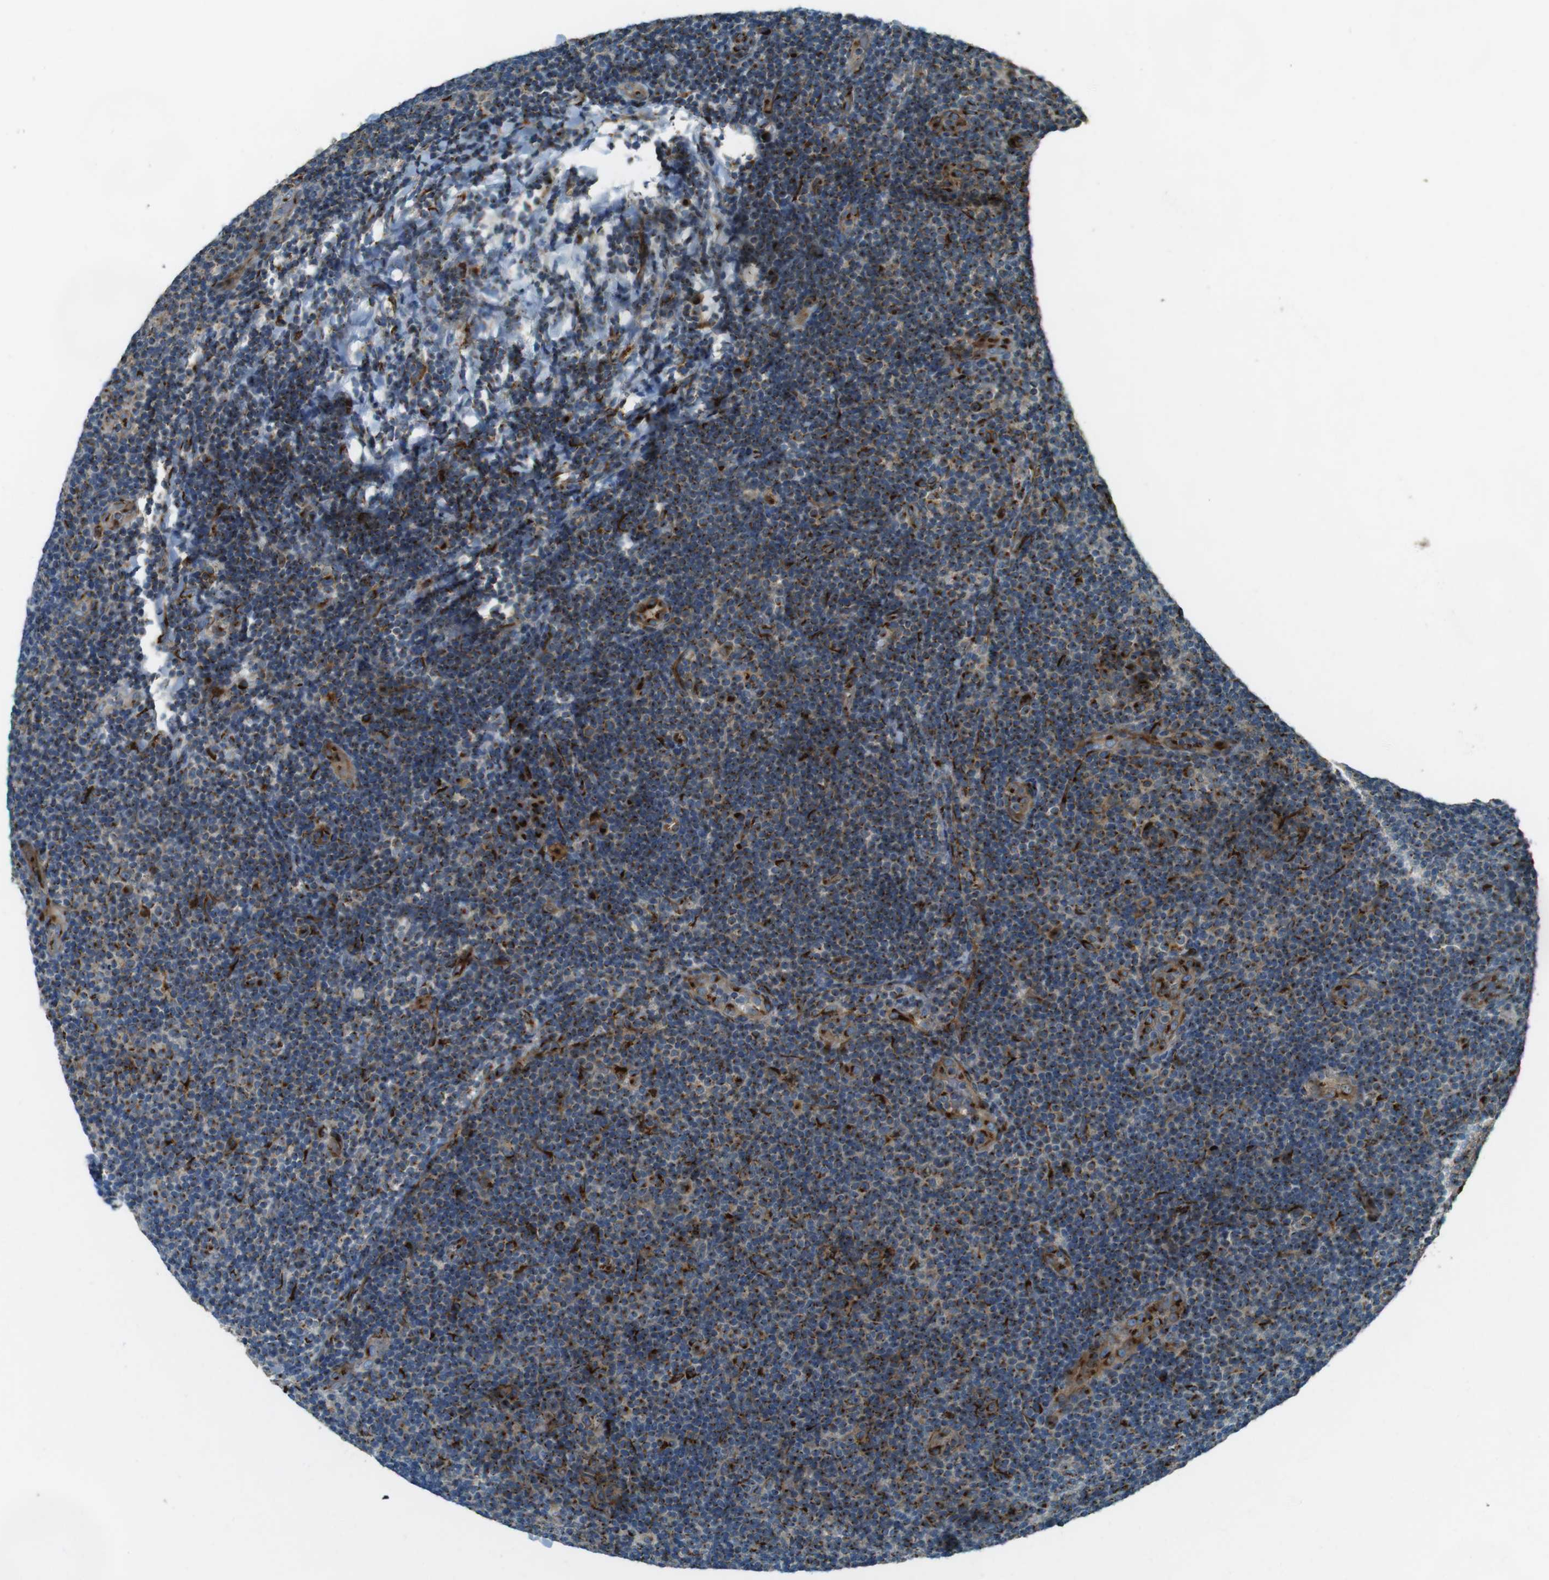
{"staining": {"intensity": "moderate", "quantity": ">75%", "location": "cytoplasmic/membranous"}, "tissue": "lymphoma", "cell_type": "Tumor cells", "image_type": "cancer", "snomed": [{"axis": "morphology", "description": "Malignant lymphoma, non-Hodgkin's type, Low grade"}, {"axis": "topography", "description": "Lymph node"}], "caption": "Immunohistochemical staining of lymphoma displays medium levels of moderate cytoplasmic/membranous protein staining in about >75% of tumor cells.", "gene": "TMEM115", "patient": {"sex": "male", "age": 83}}